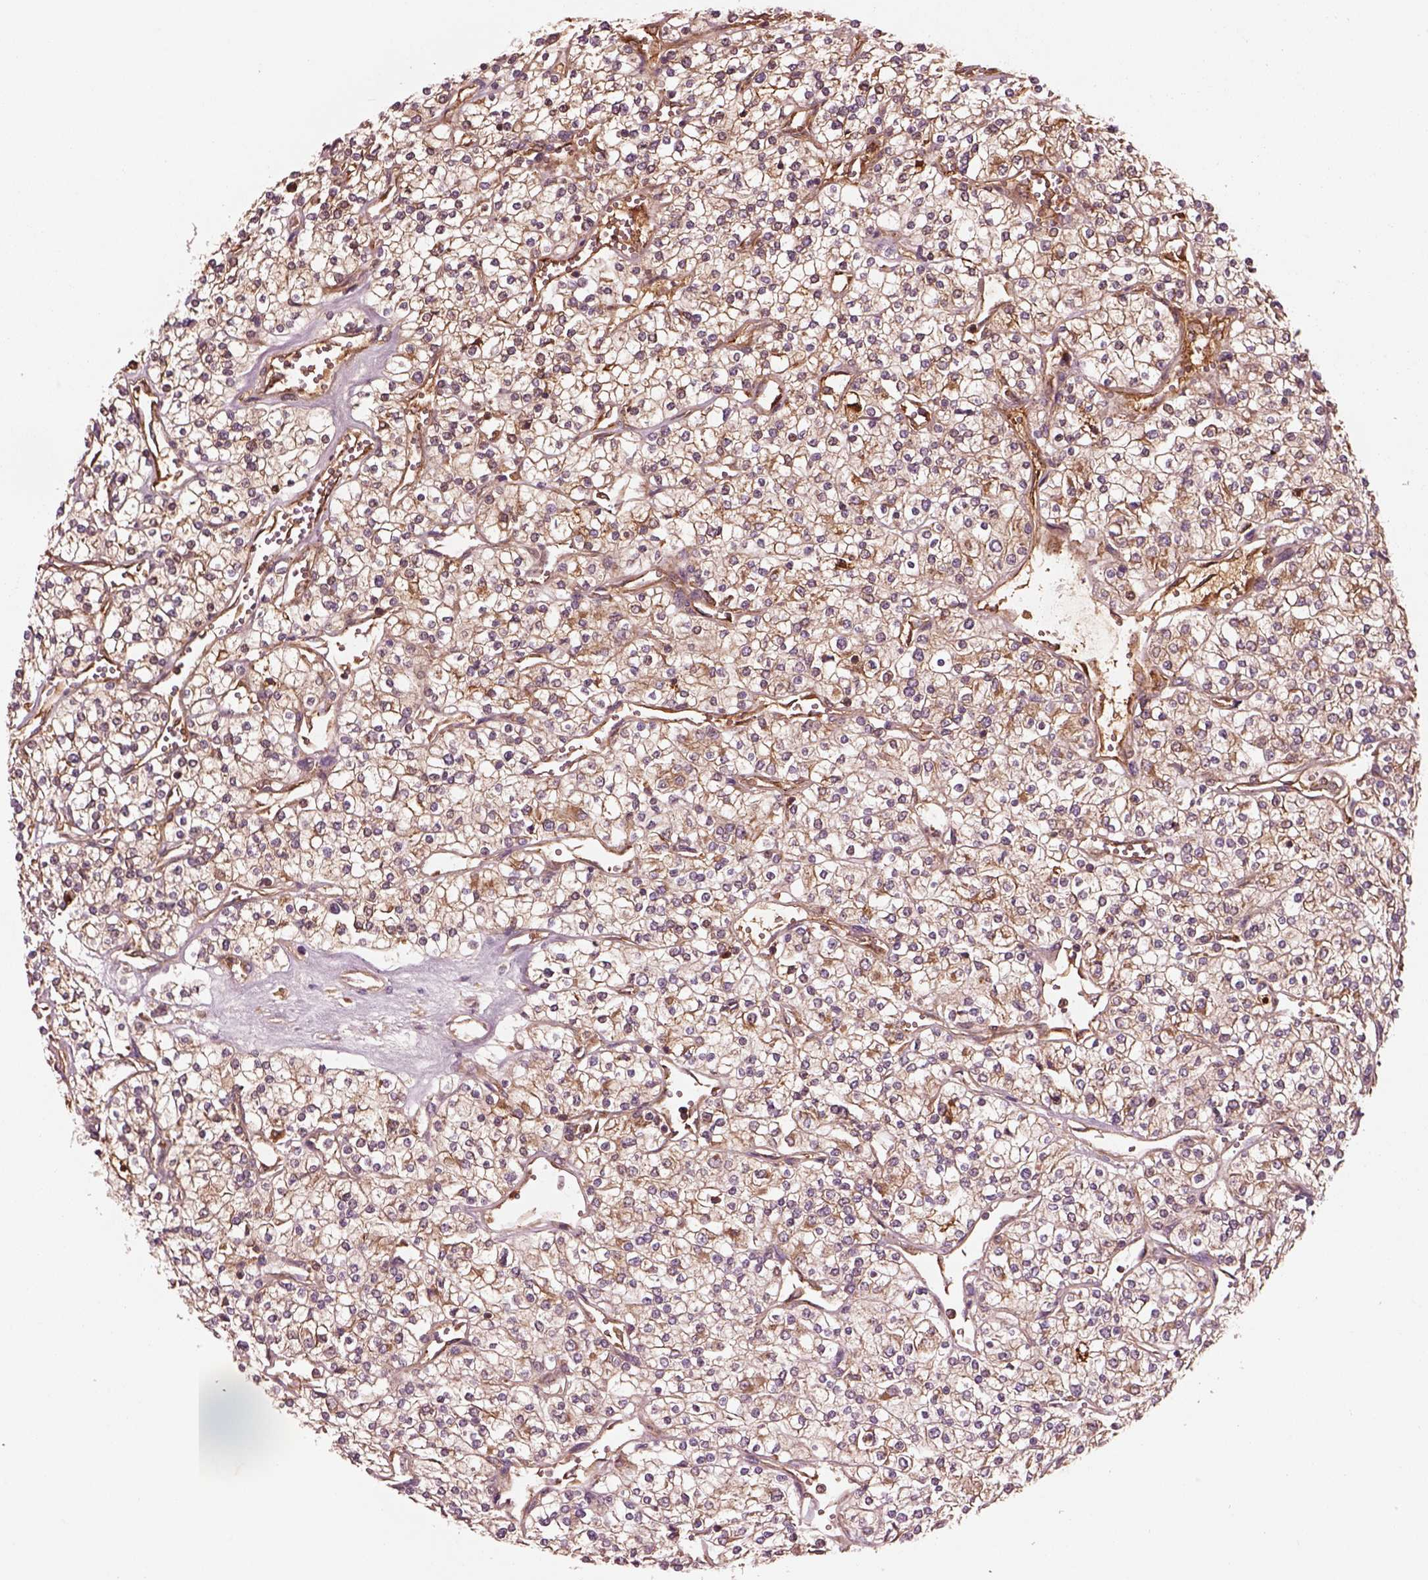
{"staining": {"intensity": "moderate", "quantity": "25%-75%", "location": "cytoplasmic/membranous"}, "tissue": "renal cancer", "cell_type": "Tumor cells", "image_type": "cancer", "snomed": [{"axis": "morphology", "description": "Adenocarcinoma, NOS"}, {"axis": "topography", "description": "Kidney"}], "caption": "Tumor cells exhibit moderate cytoplasmic/membranous positivity in about 25%-75% of cells in adenocarcinoma (renal).", "gene": "ASCC2", "patient": {"sex": "male", "age": 80}}